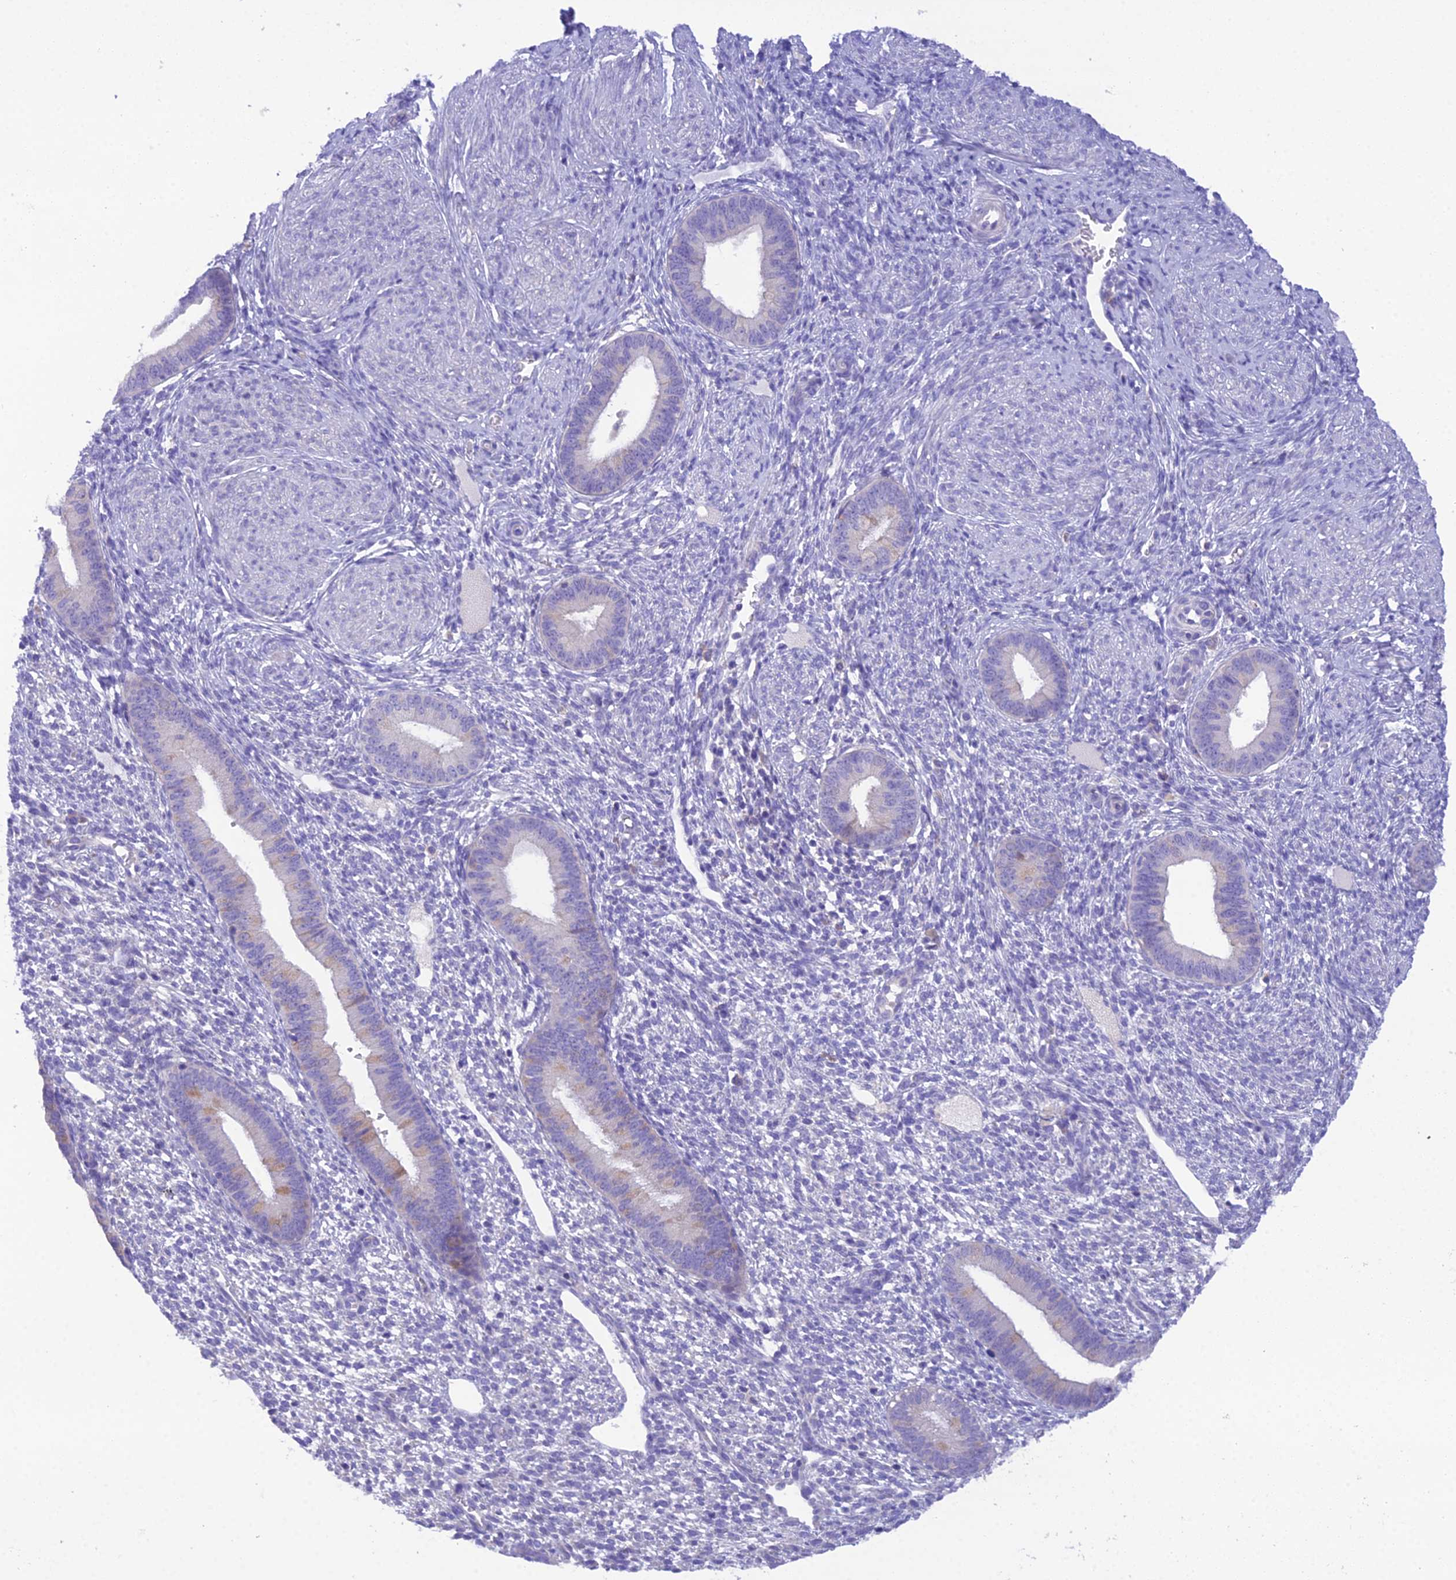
{"staining": {"intensity": "negative", "quantity": "none", "location": "none"}, "tissue": "endometrium", "cell_type": "Cells in endometrial stroma", "image_type": "normal", "snomed": [{"axis": "morphology", "description": "Normal tissue, NOS"}, {"axis": "topography", "description": "Endometrium"}], "caption": "Cells in endometrial stroma are negative for brown protein staining in normal endometrium.", "gene": "KIAA0408", "patient": {"sex": "female", "age": 46}}